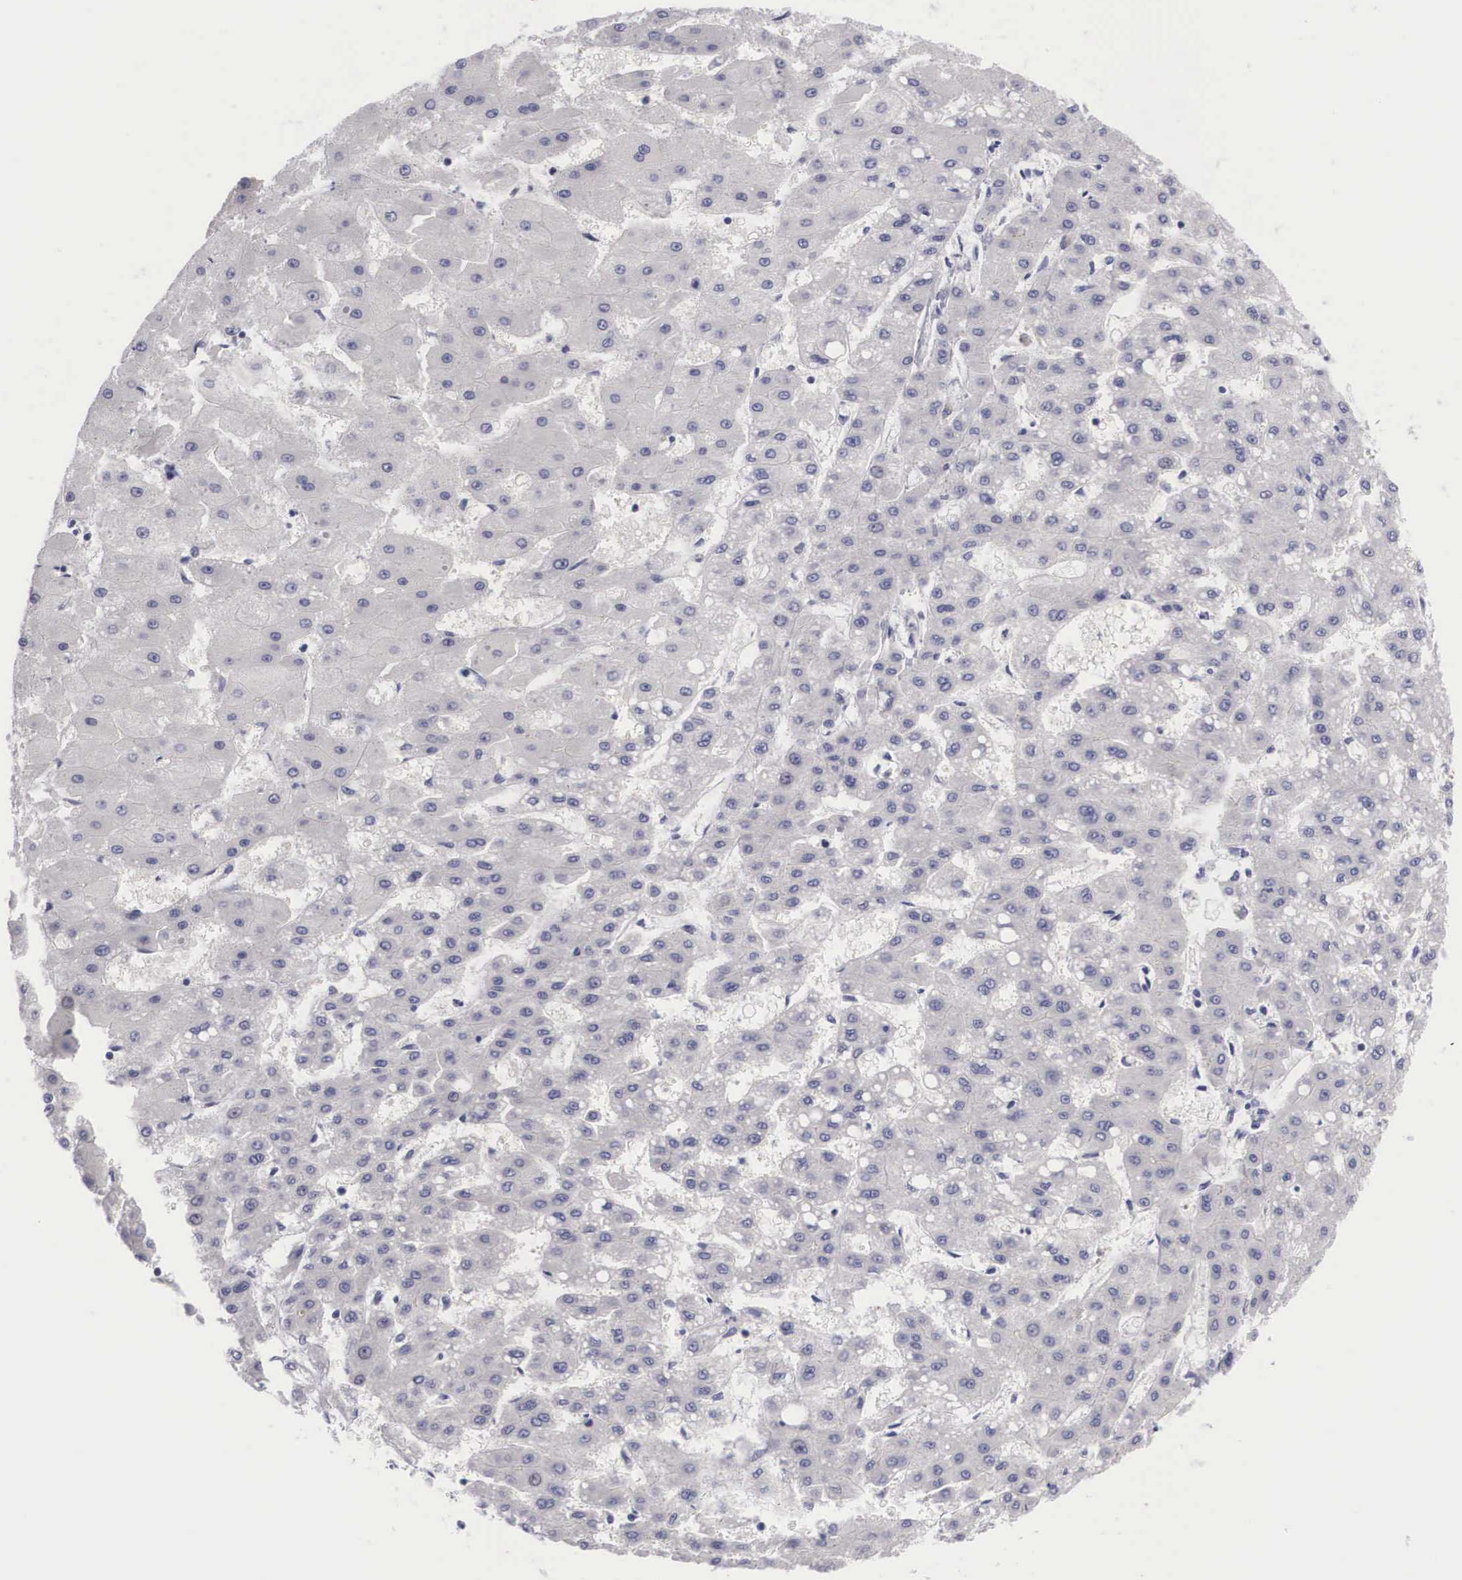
{"staining": {"intensity": "negative", "quantity": "none", "location": "none"}, "tissue": "liver cancer", "cell_type": "Tumor cells", "image_type": "cancer", "snomed": [{"axis": "morphology", "description": "Carcinoma, Hepatocellular, NOS"}, {"axis": "topography", "description": "Liver"}], "caption": "The micrograph reveals no significant staining in tumor cells of liver hepatocellular carcinoma.", "gene": "TXLNG", "patient": {"sex": "female", "age": 52}}